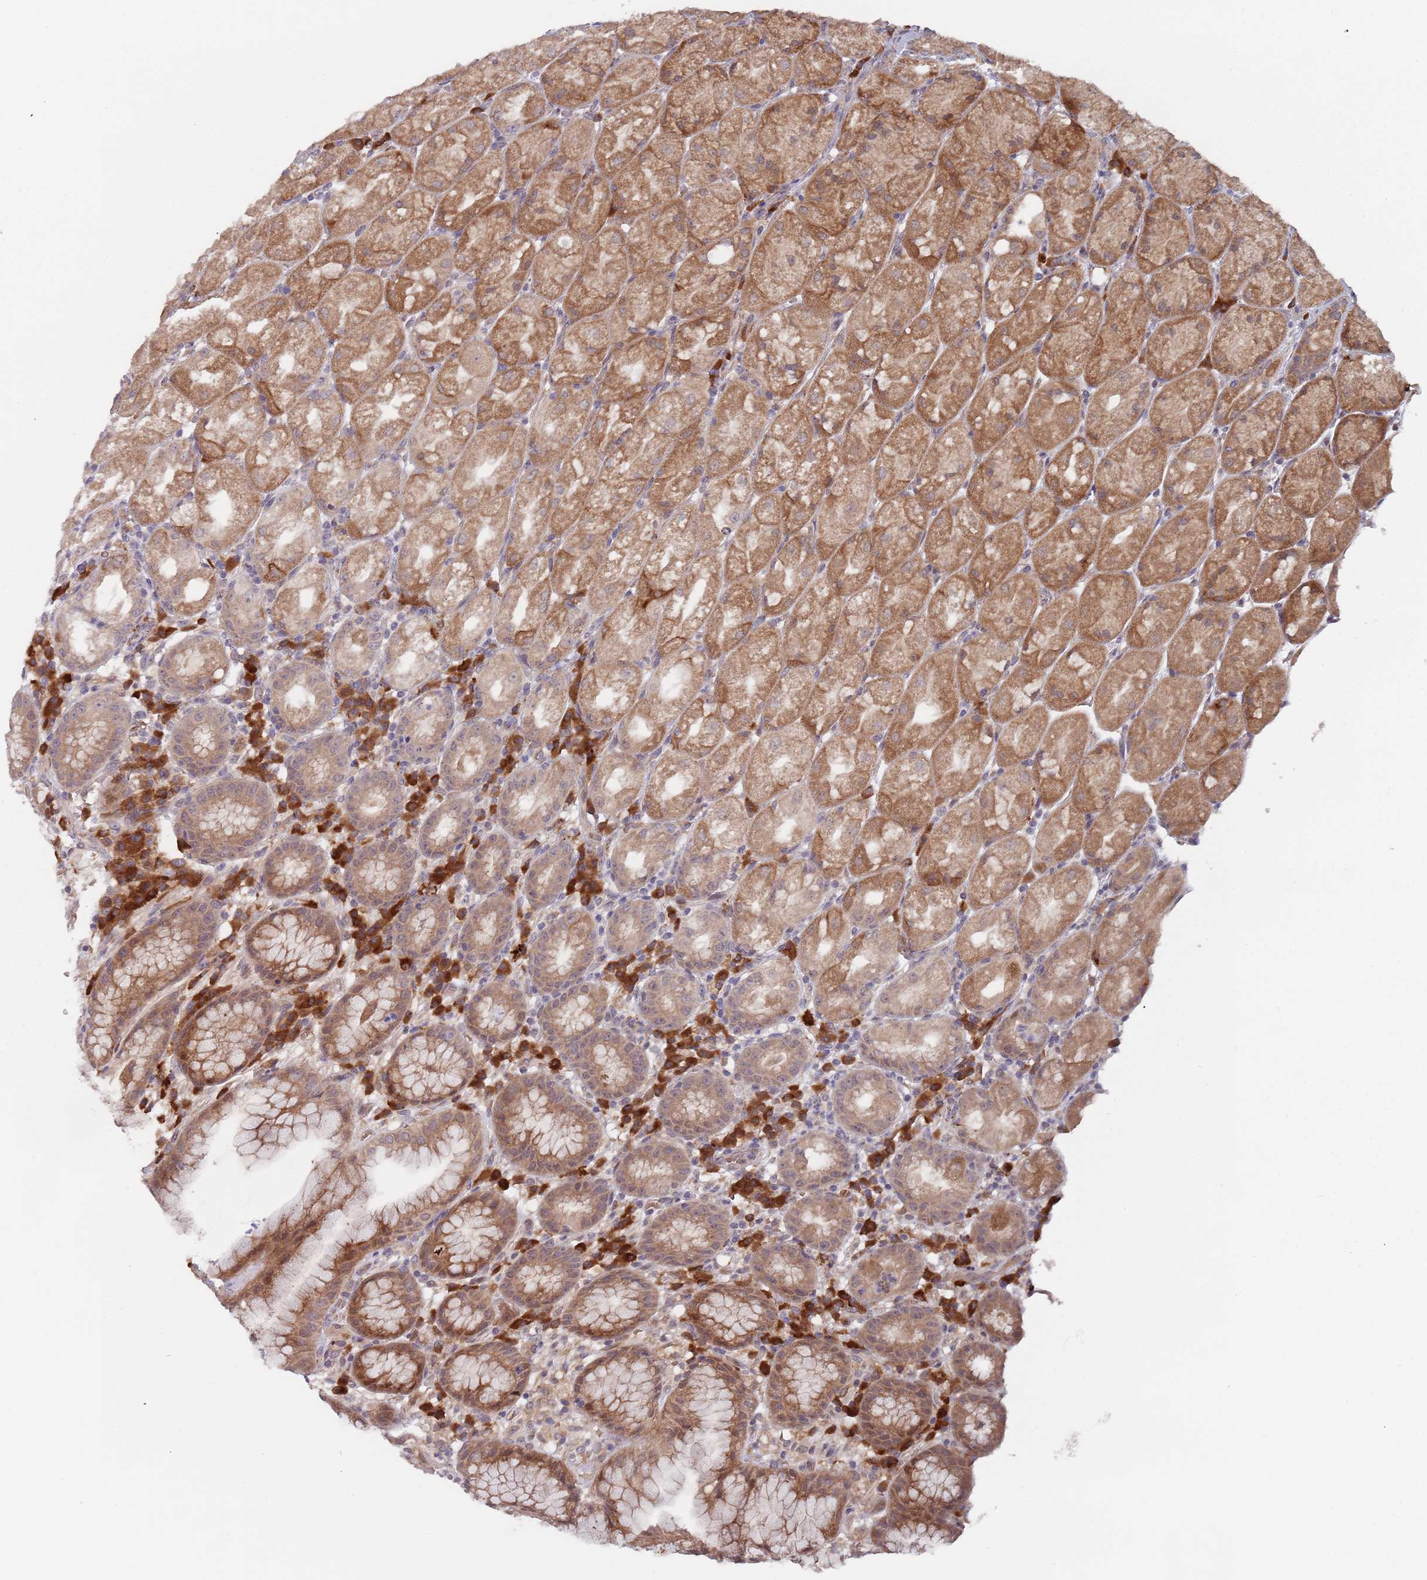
{"staining": {"intensity": "moderate", "quantity": ">75%", "location": "cytoplasmic/membranous"}, "tissue": "stomach", "cell_type": "Glandular cells", "image_type": "normal", "snomed": [{"axis": "morphology", "description": "Normal tissue, NOS"}, {"axis": "topography", "description": "Stomach, upper"}], "caption": "Brown immunohistochemical staining in unremarkable human stomach demonstrates moderate cytoplasmic/membranous staining in about >75% of glandular cells.", "gene": "ZNF140", "patient": {"sex": "male", "age": 52}}